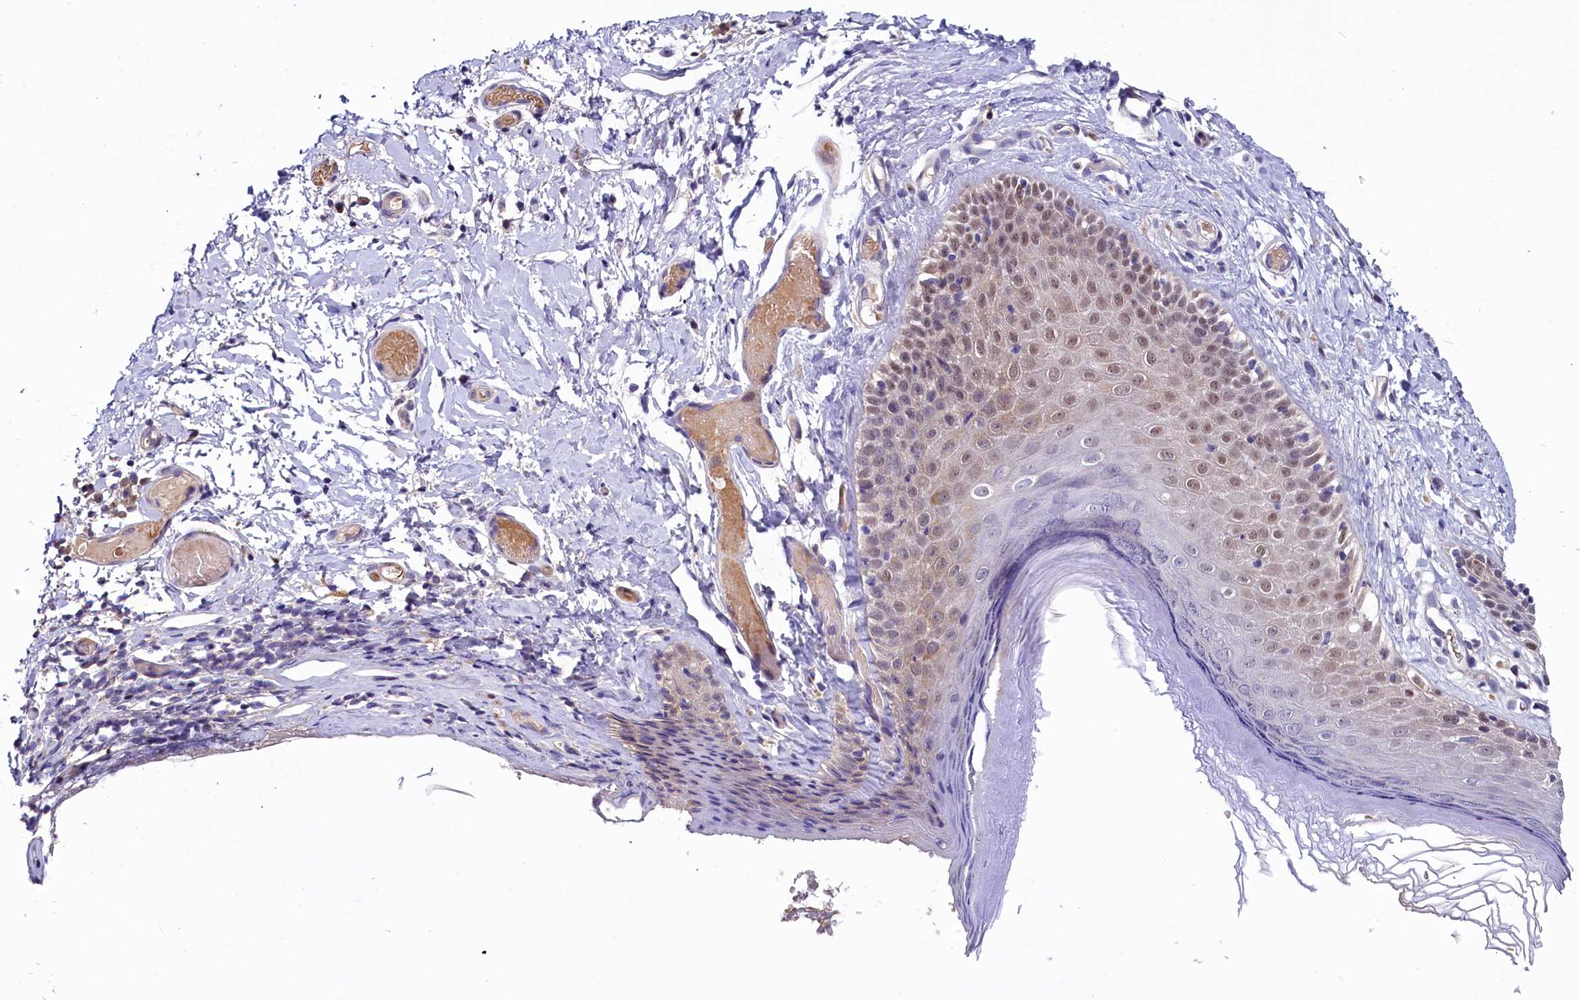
{"staining": {"intensity": "weak", "quantity": "25%-75%", "location": "cytoplasmic/membranous,nuclear"}, "tissue": "skin", "cell_type": "Epidermal cells", "image_type": "normal", "snomed": [{"axis": "morphology", "description": "Normal tissue, NOS"}, {"axis": "topography", "description": "Adipose tissue"}, {"axis": "topography", "description": "Vascular tissue"}, {"axis": "topography", "description": "Vulva"}, {"axis": "topography", "description": "Peripheral nerve tissue"}], "caption": "Protein staining shows weak cytoplasmic/membranous,nuclear expression in about 25%-75% of epidermal cells in normal skin.", "gene": "SLC39A6", "patient": {"sex": "female", "age": 86}}